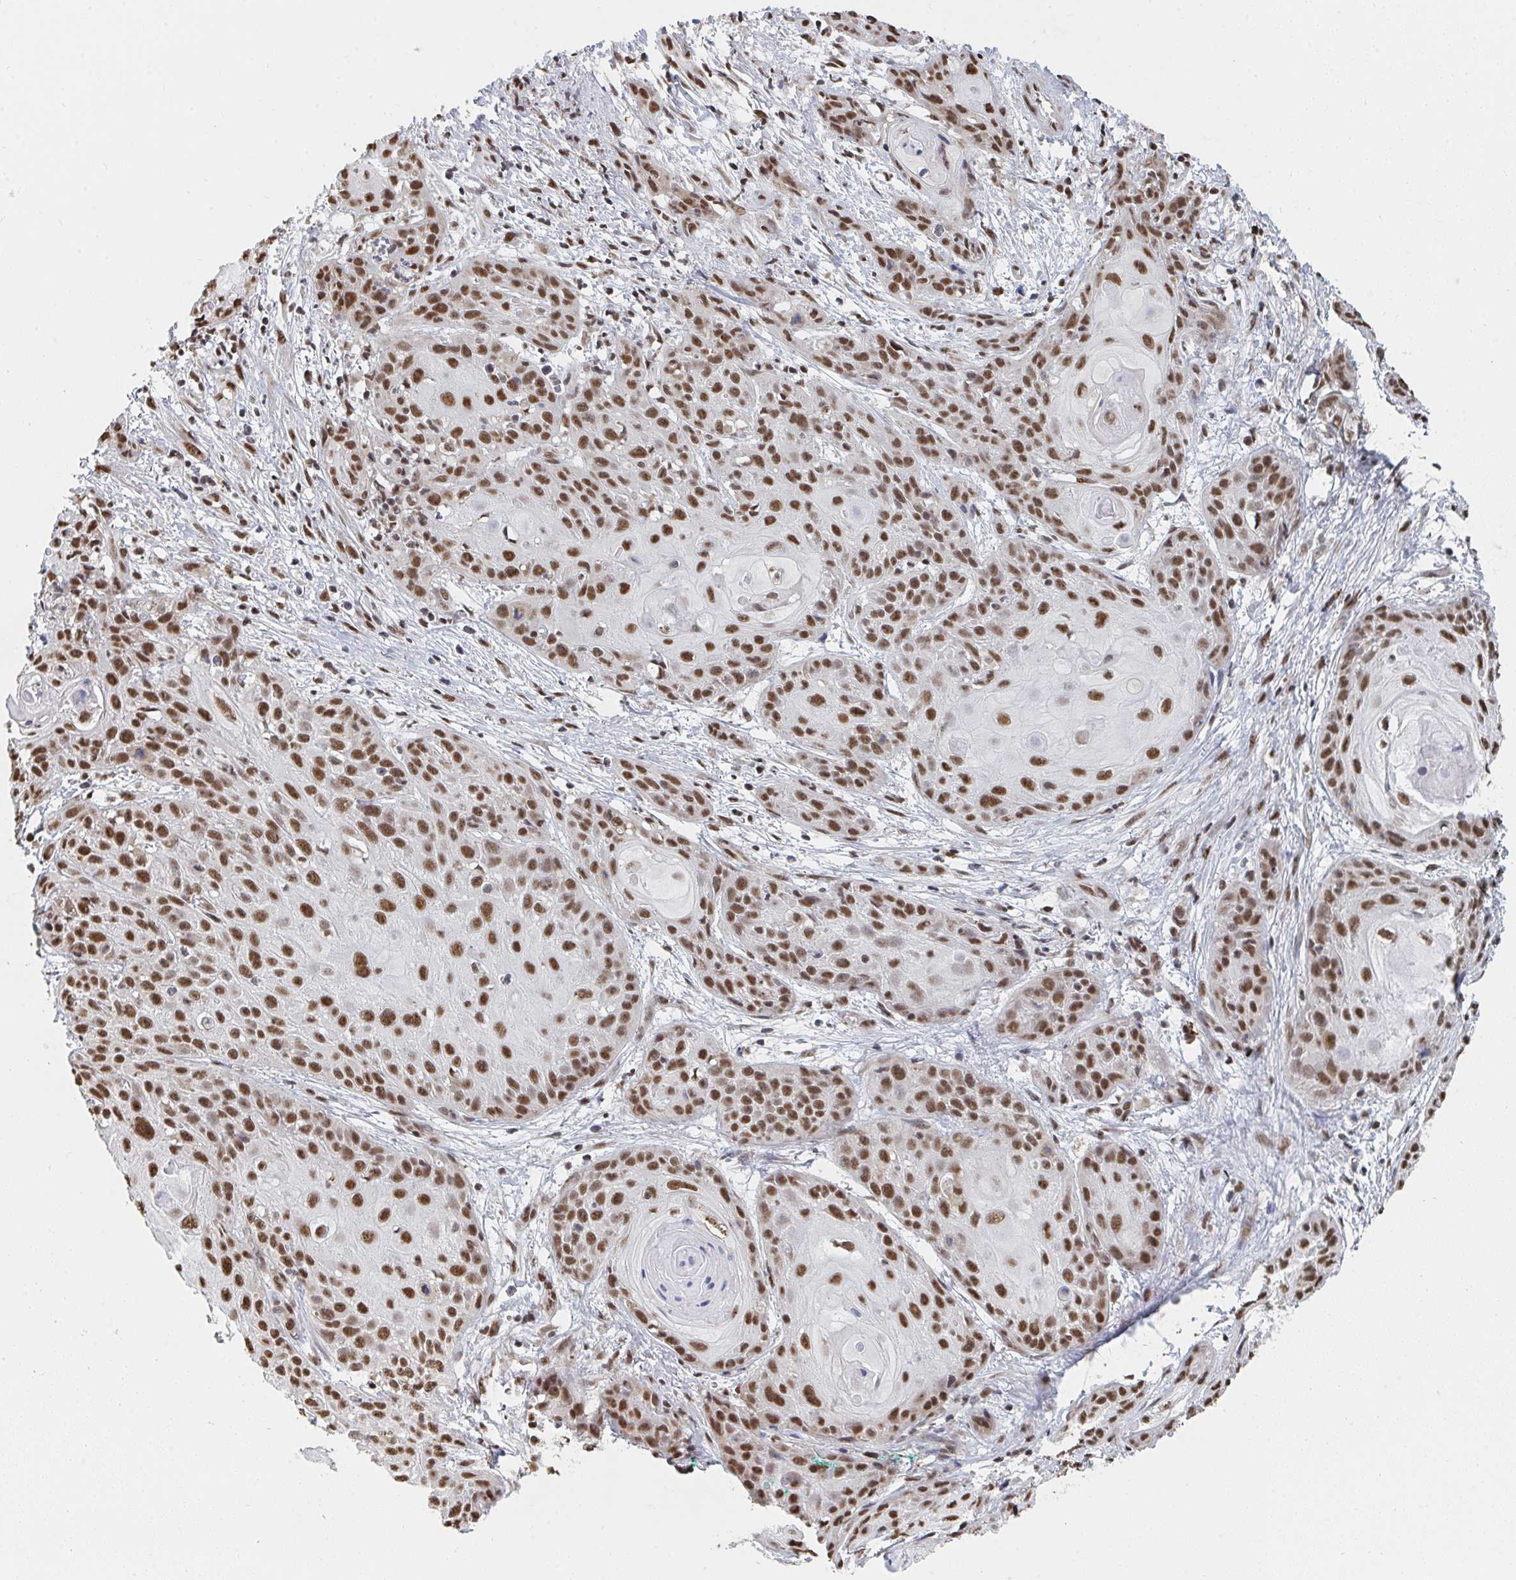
{"staining": {"intensity": "strong", "quantity": ">75%", "location": "nuclear"}, "tissue": "skin cancer", "cell_type": "Tumor cells", "image_type": "cancer", "snomed": [{"axis": "morphology", "description": "Squamous cell carcinoma, NOS"}, {"axis": "topography", "description": "Skin"}, {"axis": "topography", "description": "Vulva"}], "caption": "Protein staining of skin squamous cell carcinoma tissue reveals strong nuclear staining in about >75% of tumor cells.", "gene": "MBNL1", "patient": {"sex": "female", "age": 76}}